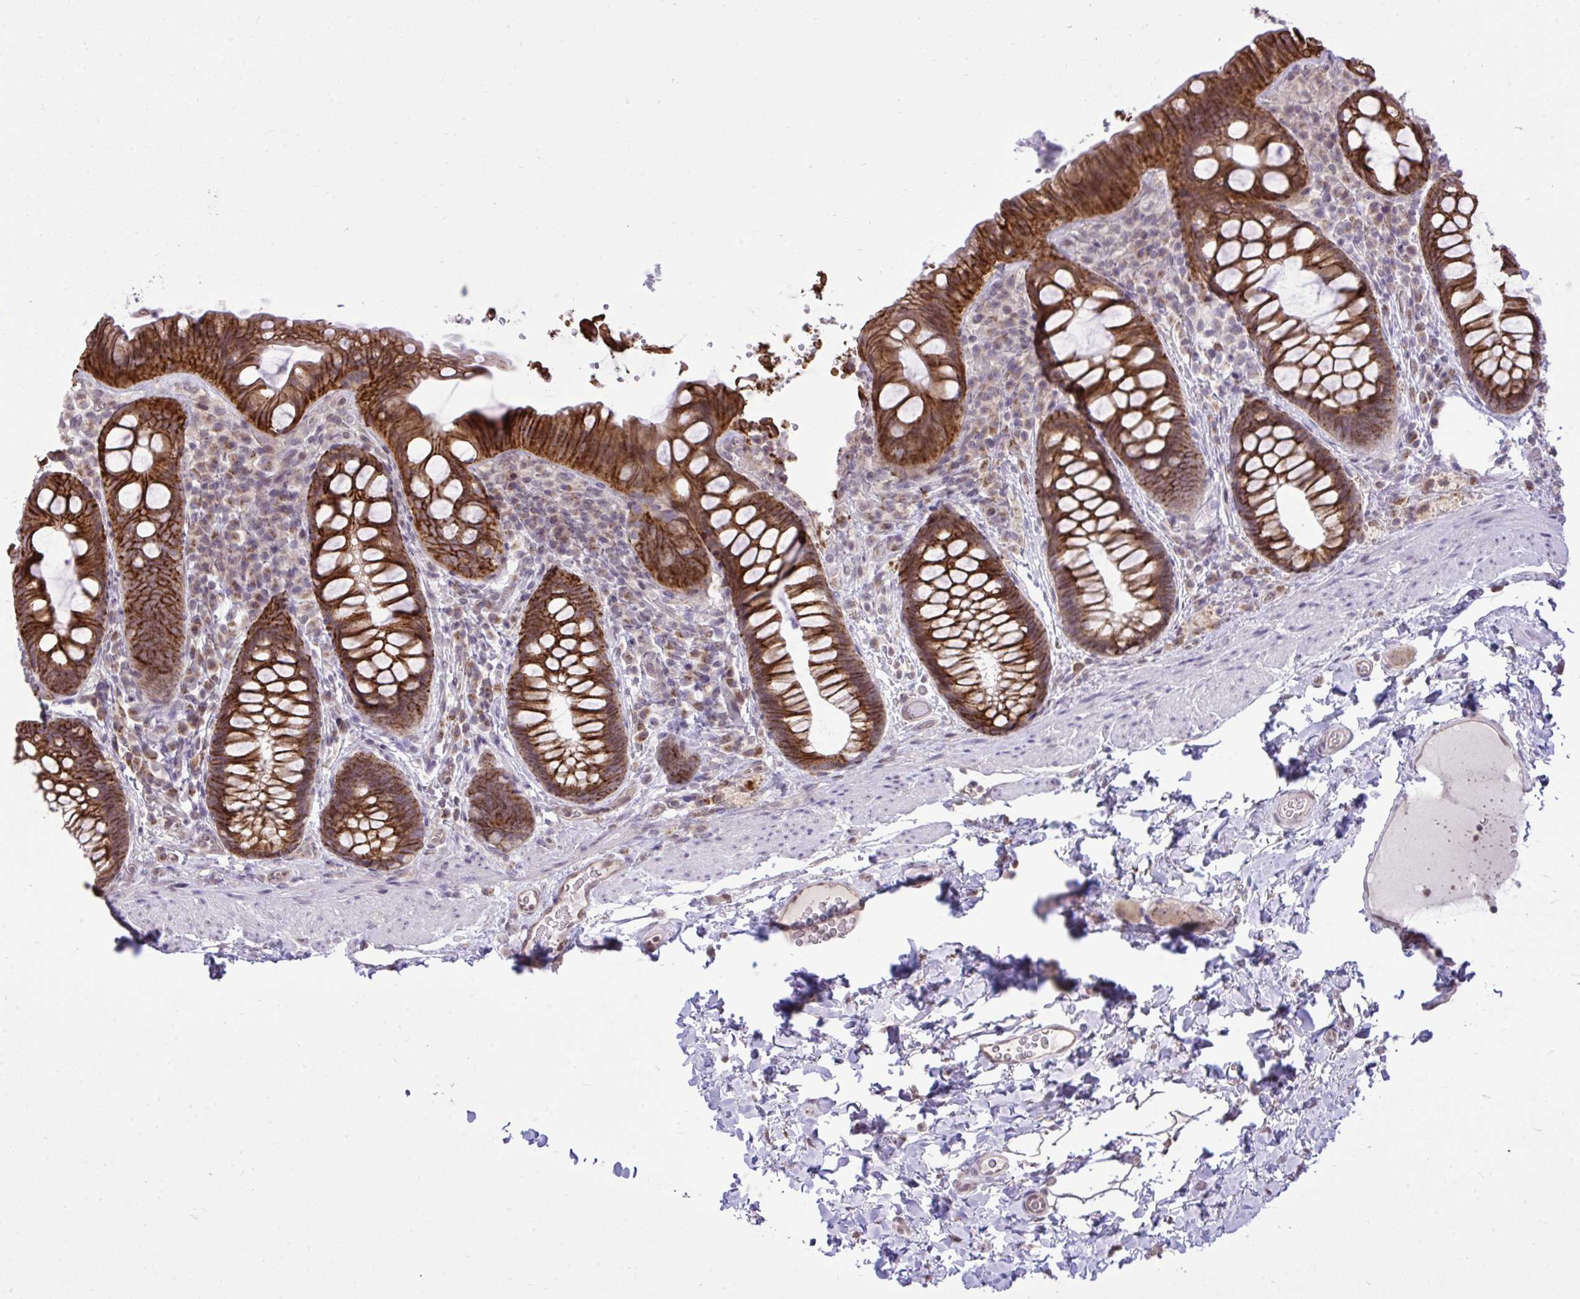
{"staining": {"intensity": "strong", "quantity": ">75%", "location": "cytoplasmic/membranous"}, "tissue": "rectum", "cell_type": "Glandular cells", "image_type": "normal", "snomed": [{"axis": "morphology", "description": "Normal tissue, NOS"}, {"axis": "topography", "description": "Rectum"}], "caption": "About >75% of glandular cells in unremarkable human rectum demonstrate strong cytoplasmic/membranous protein expression as visualized by brown immunohistochemical staining.", "gene": "CYP20A1", "patient": {"sex": "female", "age": 69}}